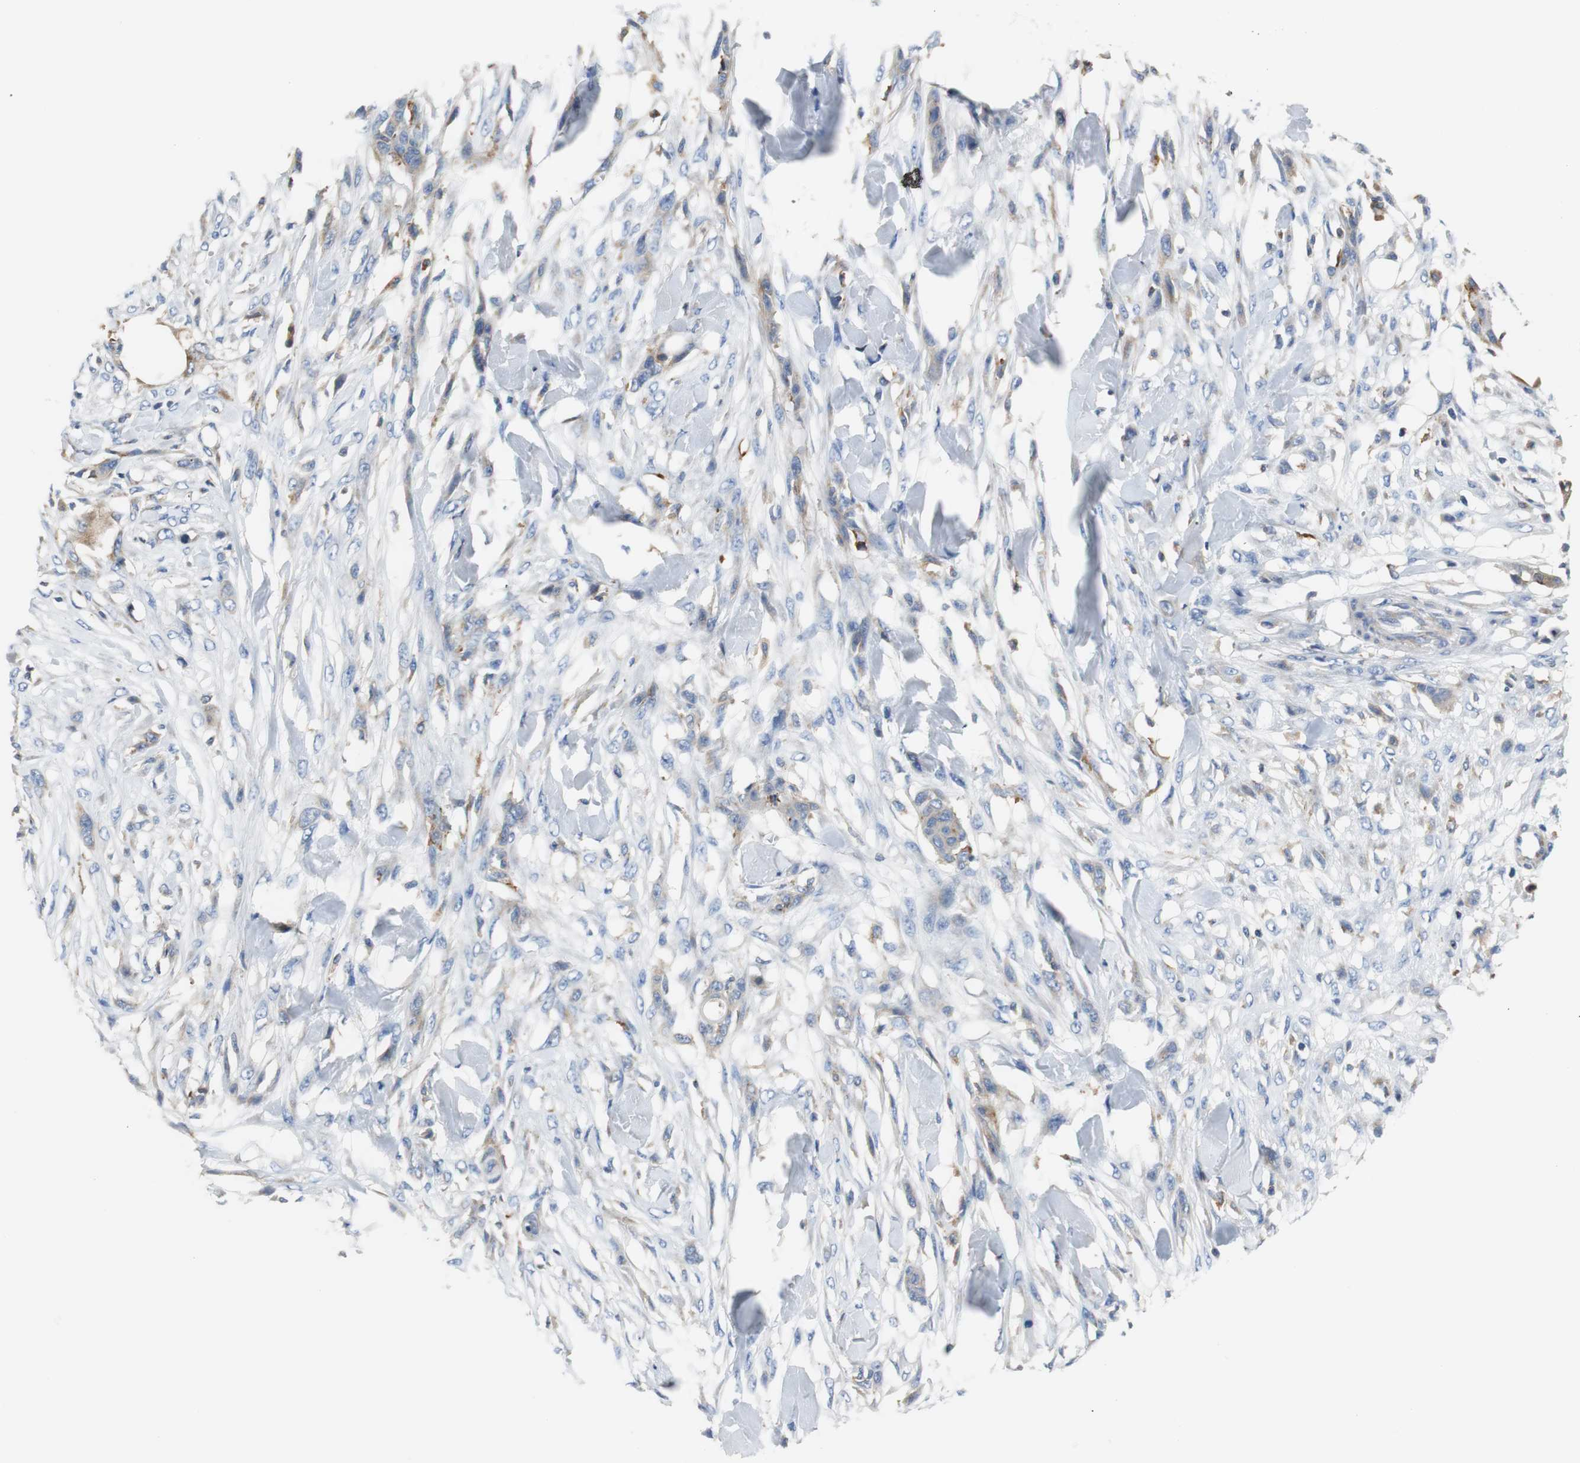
{"staining": {"intensity": "weak", "quantity": "25%-75%", "location": "cytoplasmic/membranous"}, "tissue": "skin cancer", "cell_type": "Tumor cells", "image_type": "cancer", "snomed": [{"axis": "morphology", "description": "Normal tissue, NOS"}, {"axis": "morphology", "description": "Squamous cell carcinoma, NOS"}, {"axis": "topography", "description": "Skin"}], "caption": "Skin squamous cell carcinoma stained for a protein shows weak cytoplasmic/membranous positivity in tumor cells.", "gene": "VAMP8", "patient": {"sex": "female", "age": 59}}